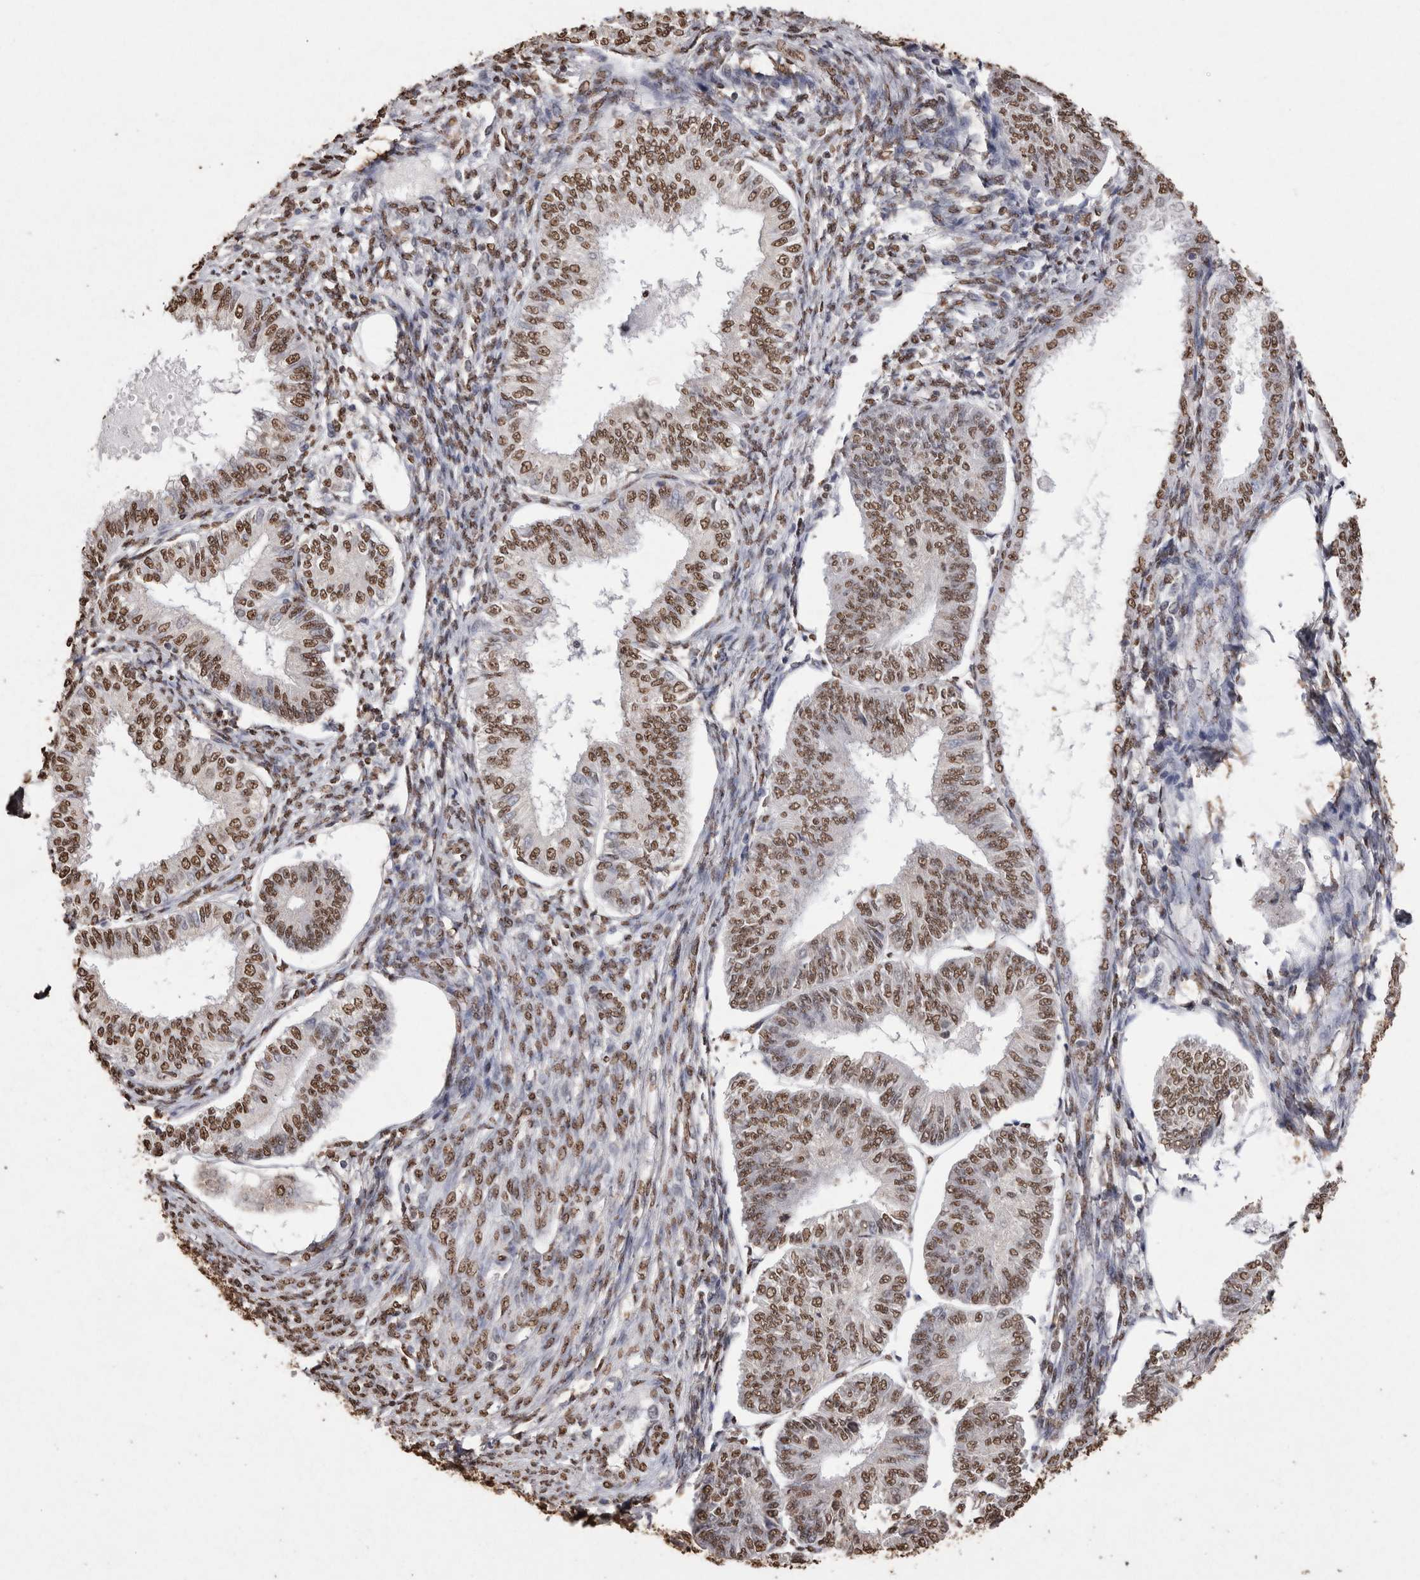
{"staining": {"intensity": "moderate", "quantity": ">75%", "location": "nuclear"}, "tissue": "endometrial cancer", "cell_type": "Tumor cells", "image_type": "cancer", "snomed": [{"axis": "morphology", "description": "Adenocarcinoma, NOS"}, {"axis": "topography", "description": "Endometrium"}], "caption": "Immunohistochemical staining of human adenocarcinoma (endometrial) demonstrates medium levels of moderate nuclear protein expression in approximately >75% of tumor cells.", "gene": "NTHL1", "patient": {"sex": "female", "age": 58}}